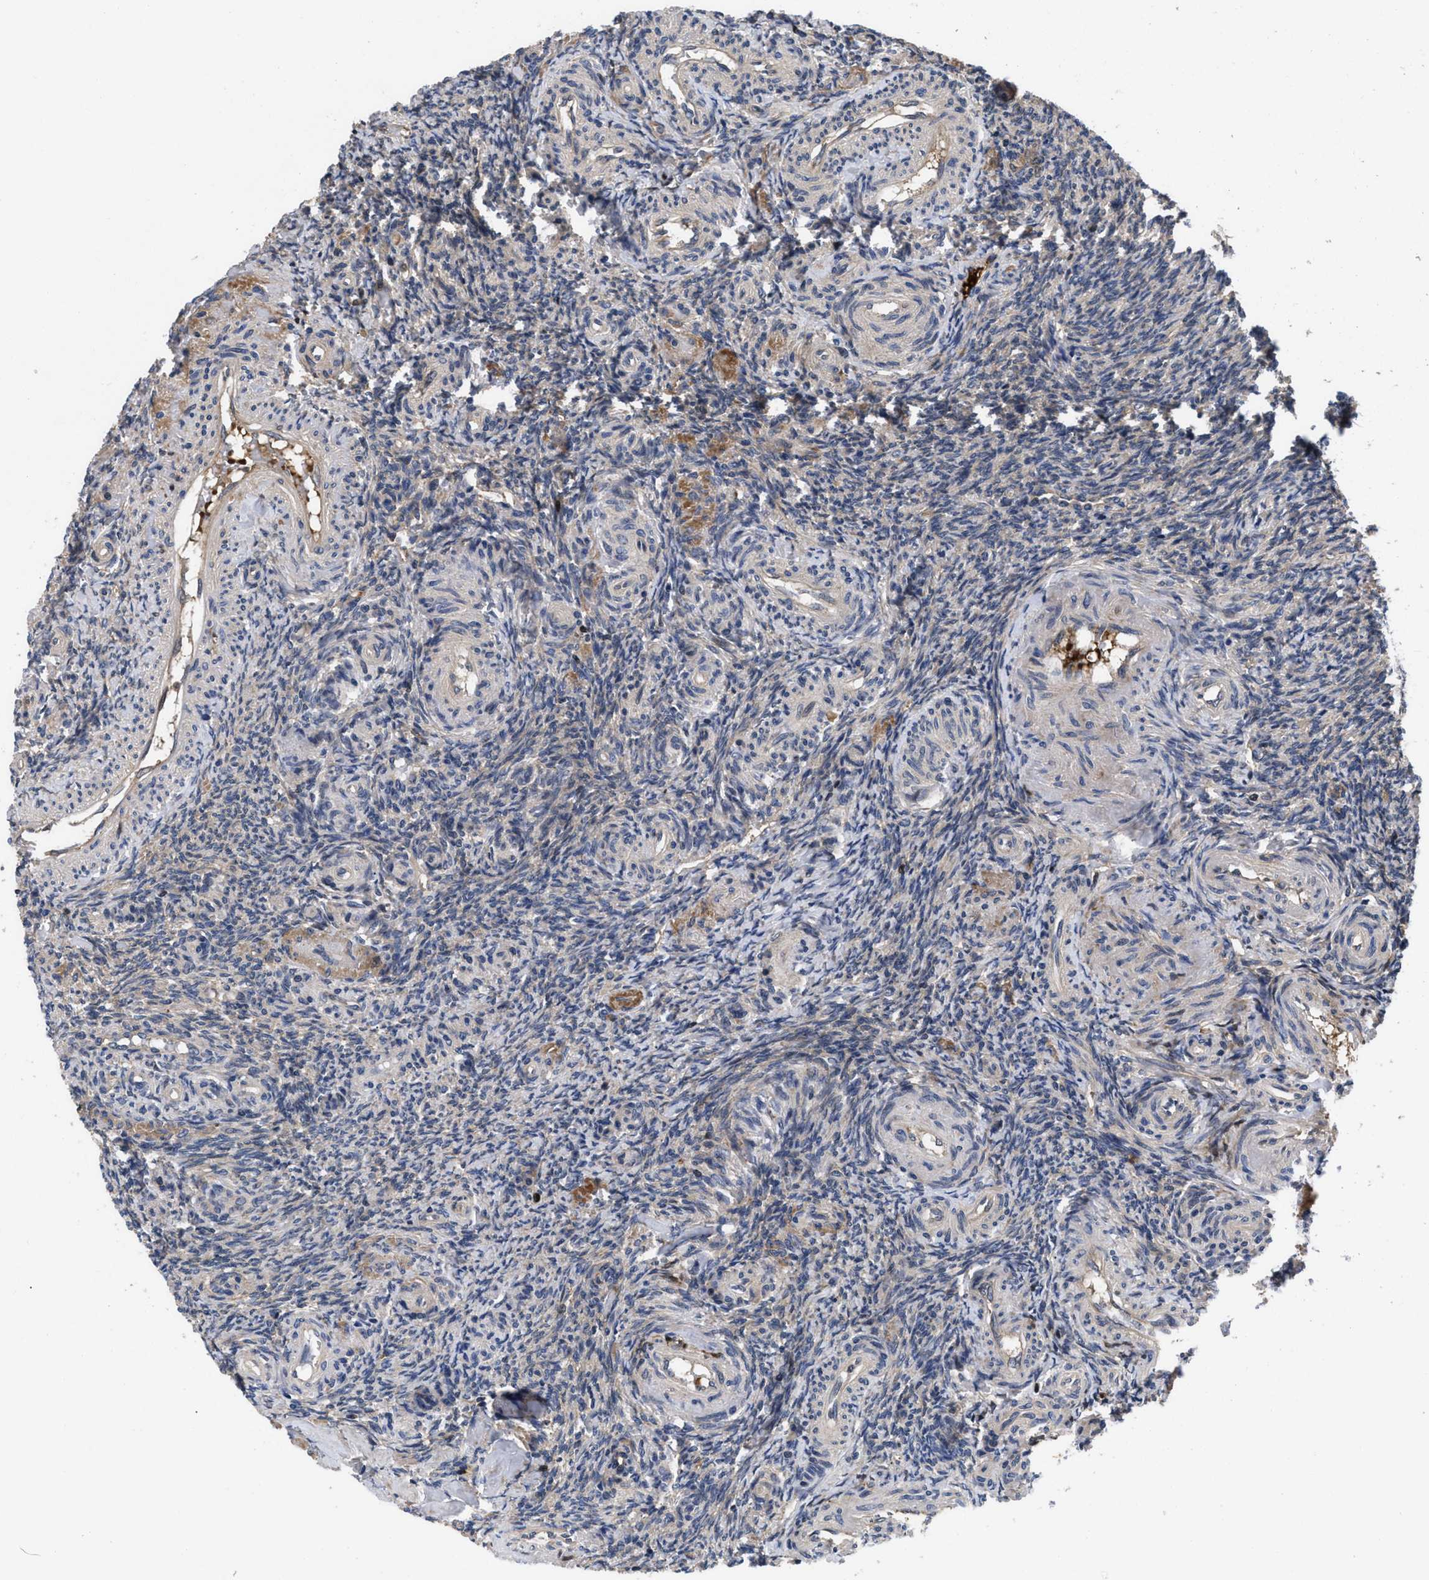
{"staining": {"intensity": "moderate", "quantity": "25%-75%", "location": "cytoplasmic/membranous,nuclear"}, "tissue": "ovary", "cell_type": "Follicle cells", "image_type": "normal", "snomed": [{"axis": "morphology", "description": "Normal tissue, NOS"}, {"axis": "topography", "description": "Ovary"}], "caption": "Ovary stained with DAB IHC demonstrates medium levels of moderate cytoplasmic/membranous,nuclear positivity in approximately 25%-75% of follicle cells.", "gene": "FAM200A", "patient": {"sex": "female", "age": 41}}